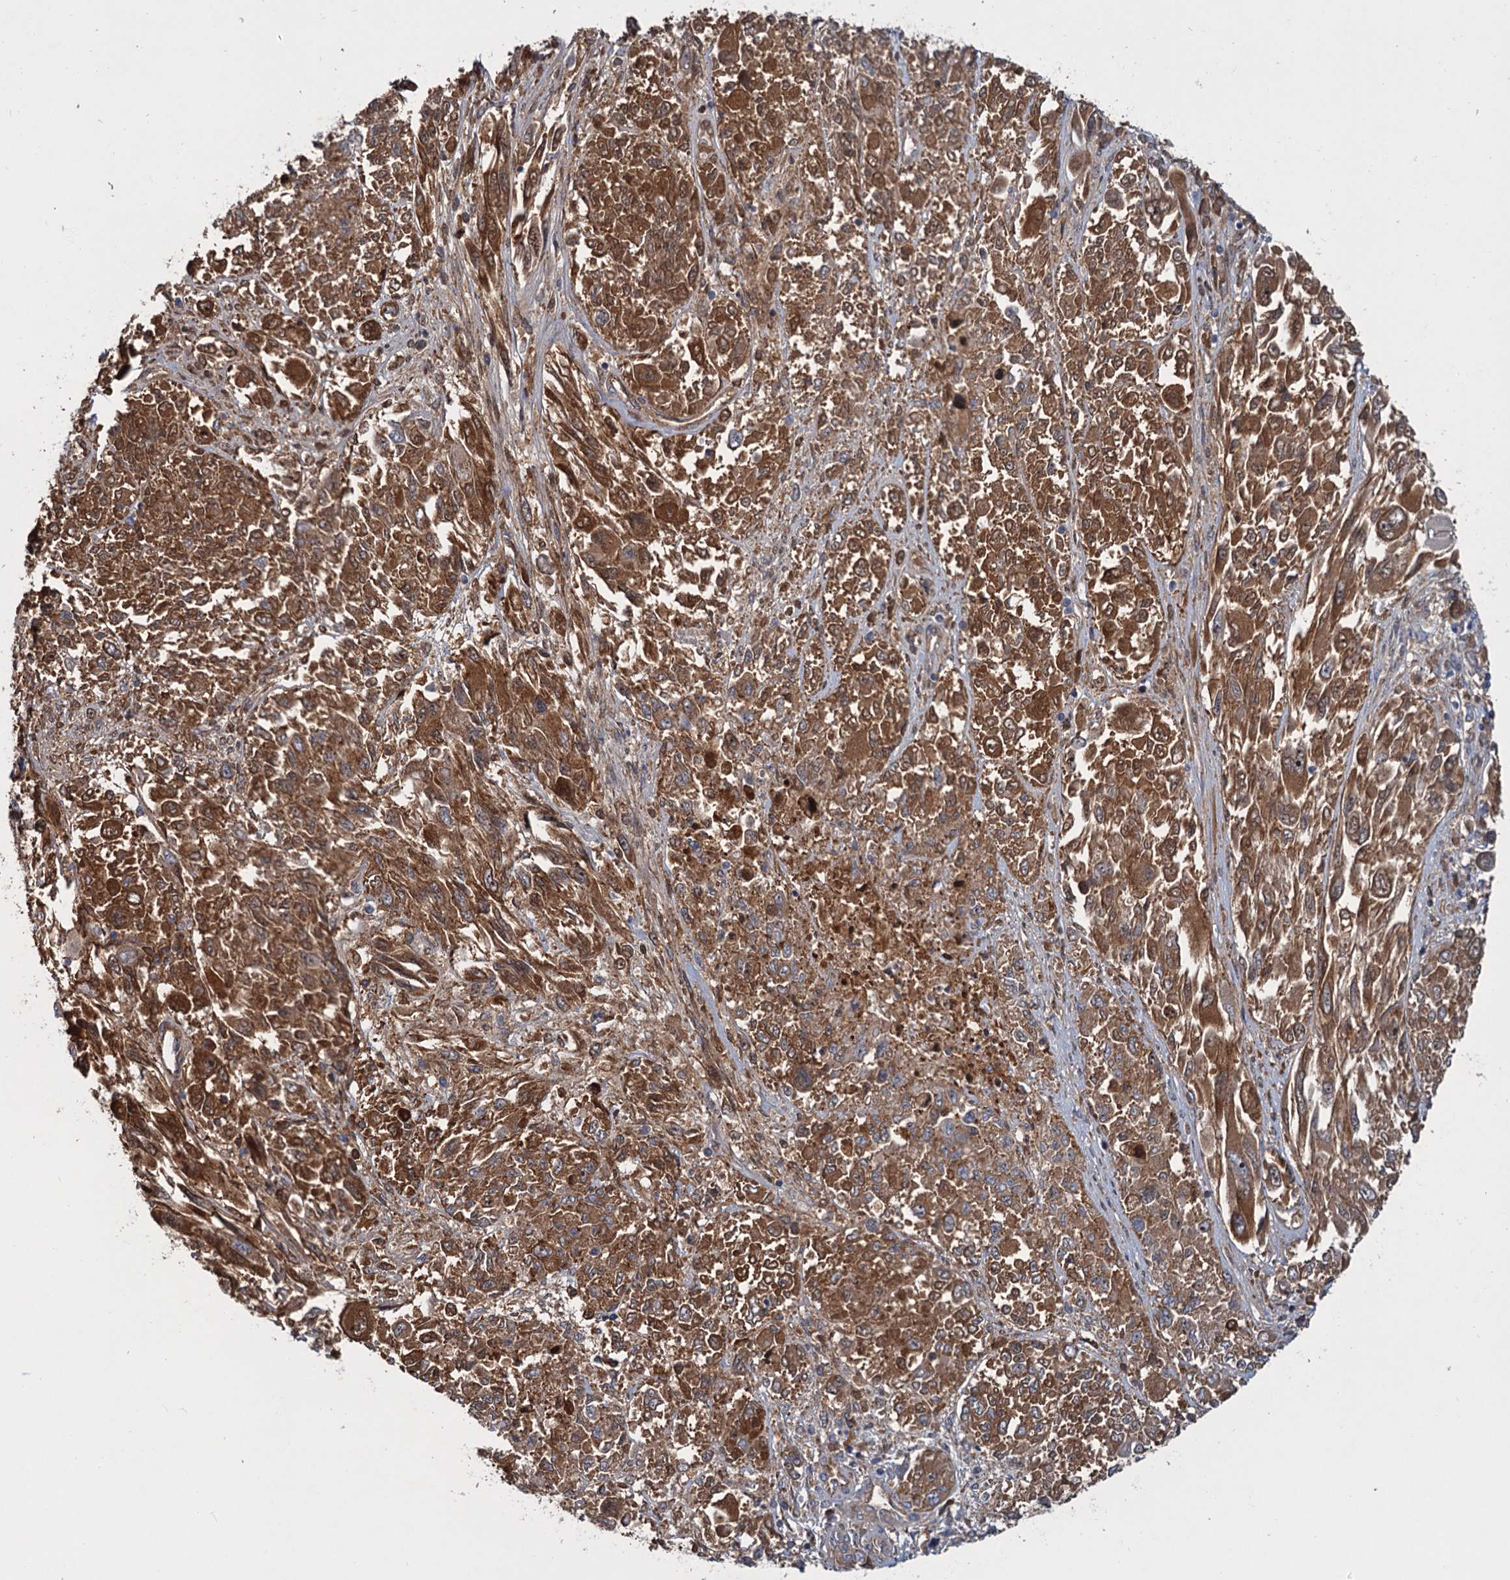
{"staining": {"intensity": "moderate", "quantity": ">75%", "location": "cytoplasmic/membranous"}, "tissue": "melanoma", "cell_type": "Tumor cells", "image_type": "cancer", "snomed": [{"axis": "morphology", "description": "Malignant melanoma, NOS"}, {"axis": "topography", "description": "Skin"}], "caption": "Protein expression analysis of human melanoma reveals moderate cytoplasmic/membranous expression in approximately >75% of tumor cells.", "gene": "CHRD", "patient": {"sex": "female", "age": 91}}